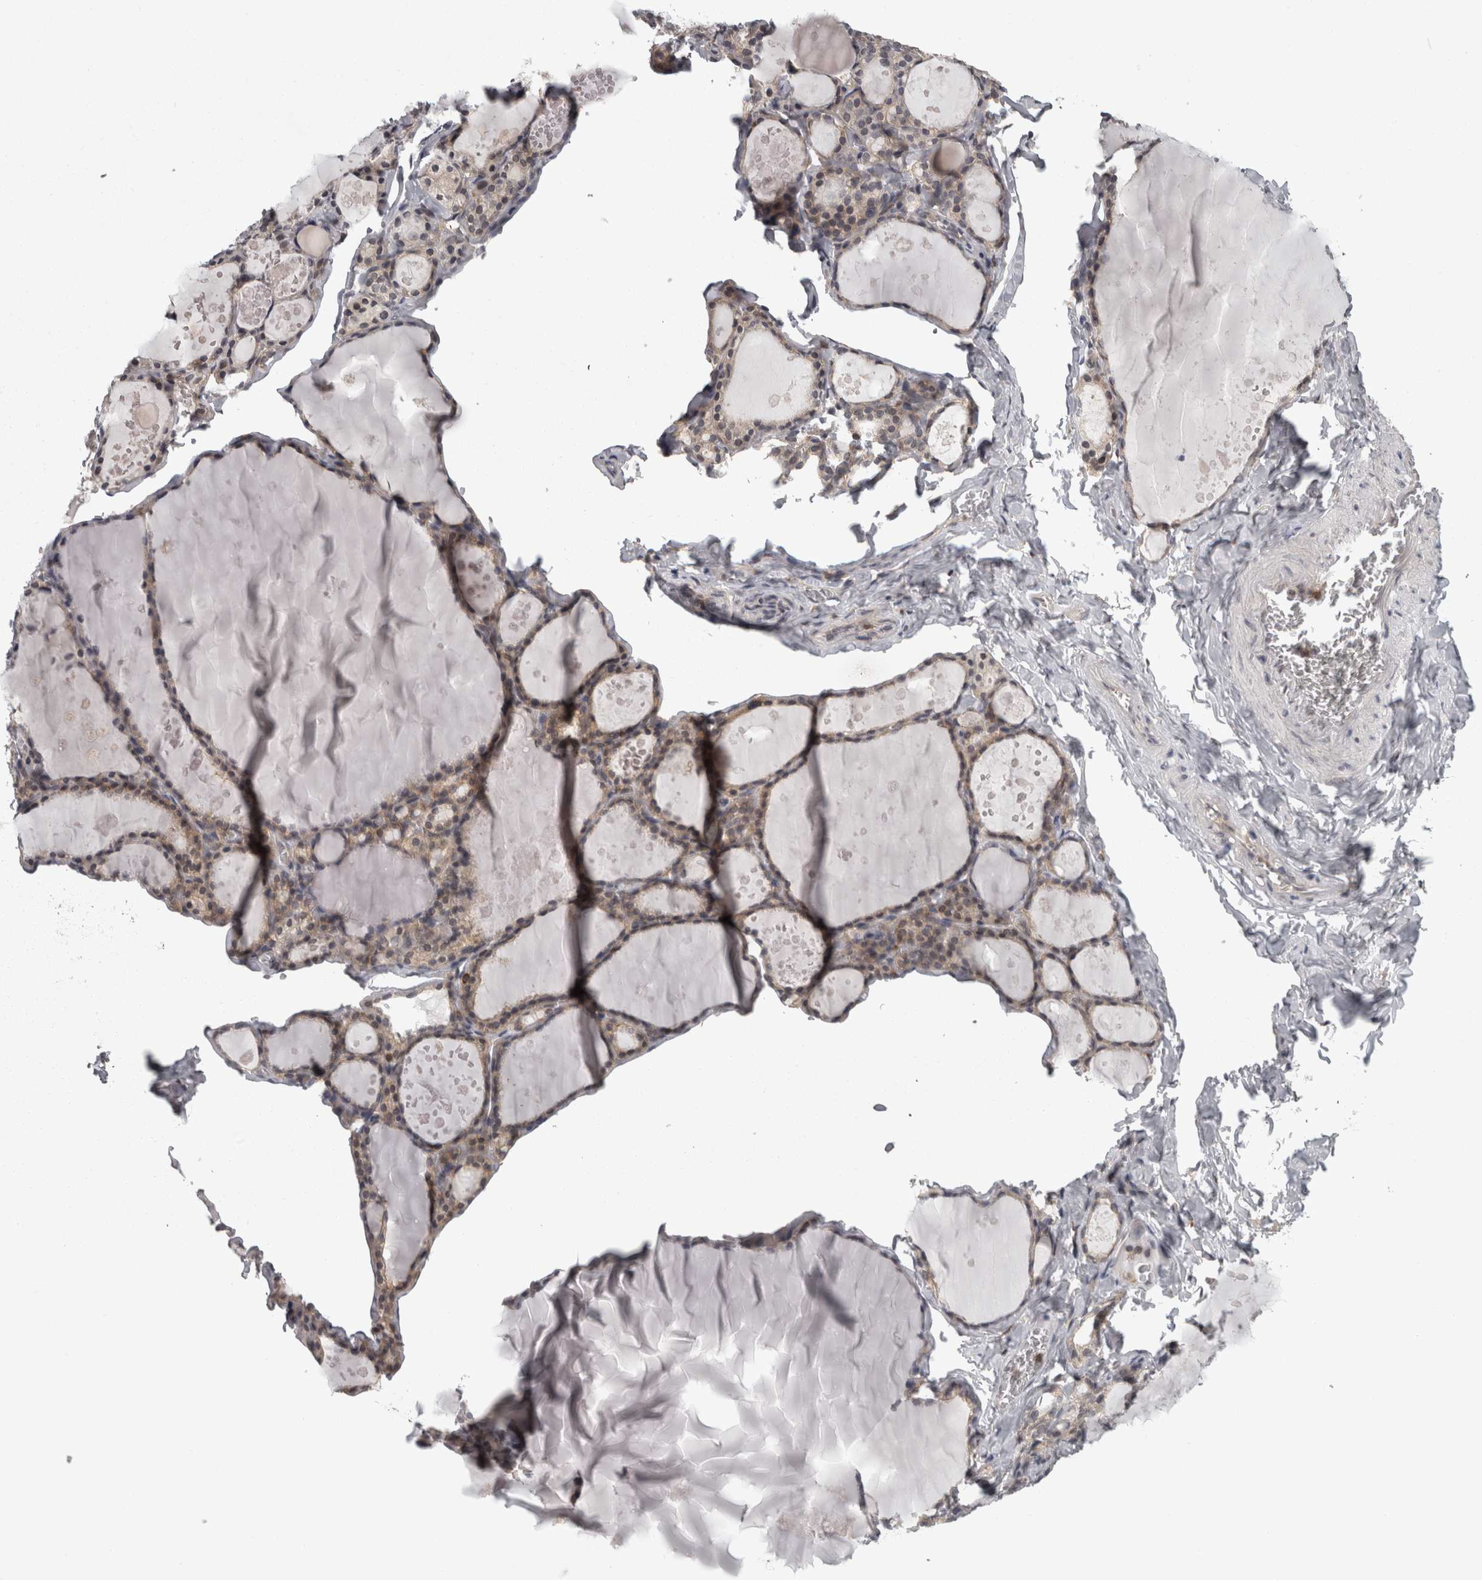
{"staining": {"intensity": "weak", "quantity": "25%-75%", "location": "cytoplasmic/membranous"}, "tissue": "thyroid gland", "cell_type": "Glandular cells", "image_type": "normal", "snomed": [{"axis": "morphology", "description": "Normal tissue, NOS"}, {"axis": "topography", "description": "Thyroid gland"}], "caption": "Unremarkable thyroid gland exhibits weak cytoplasmic/membranous expression in approximately 25%-75% of glandular cells, visualized by immunohistochemistry. (DAB (3,3'-diaminobenzidine) IHC with brightfield microscopy, high magnification).", "gene": "CACYBP", "patient": {"sex": "male", "age": 56}}